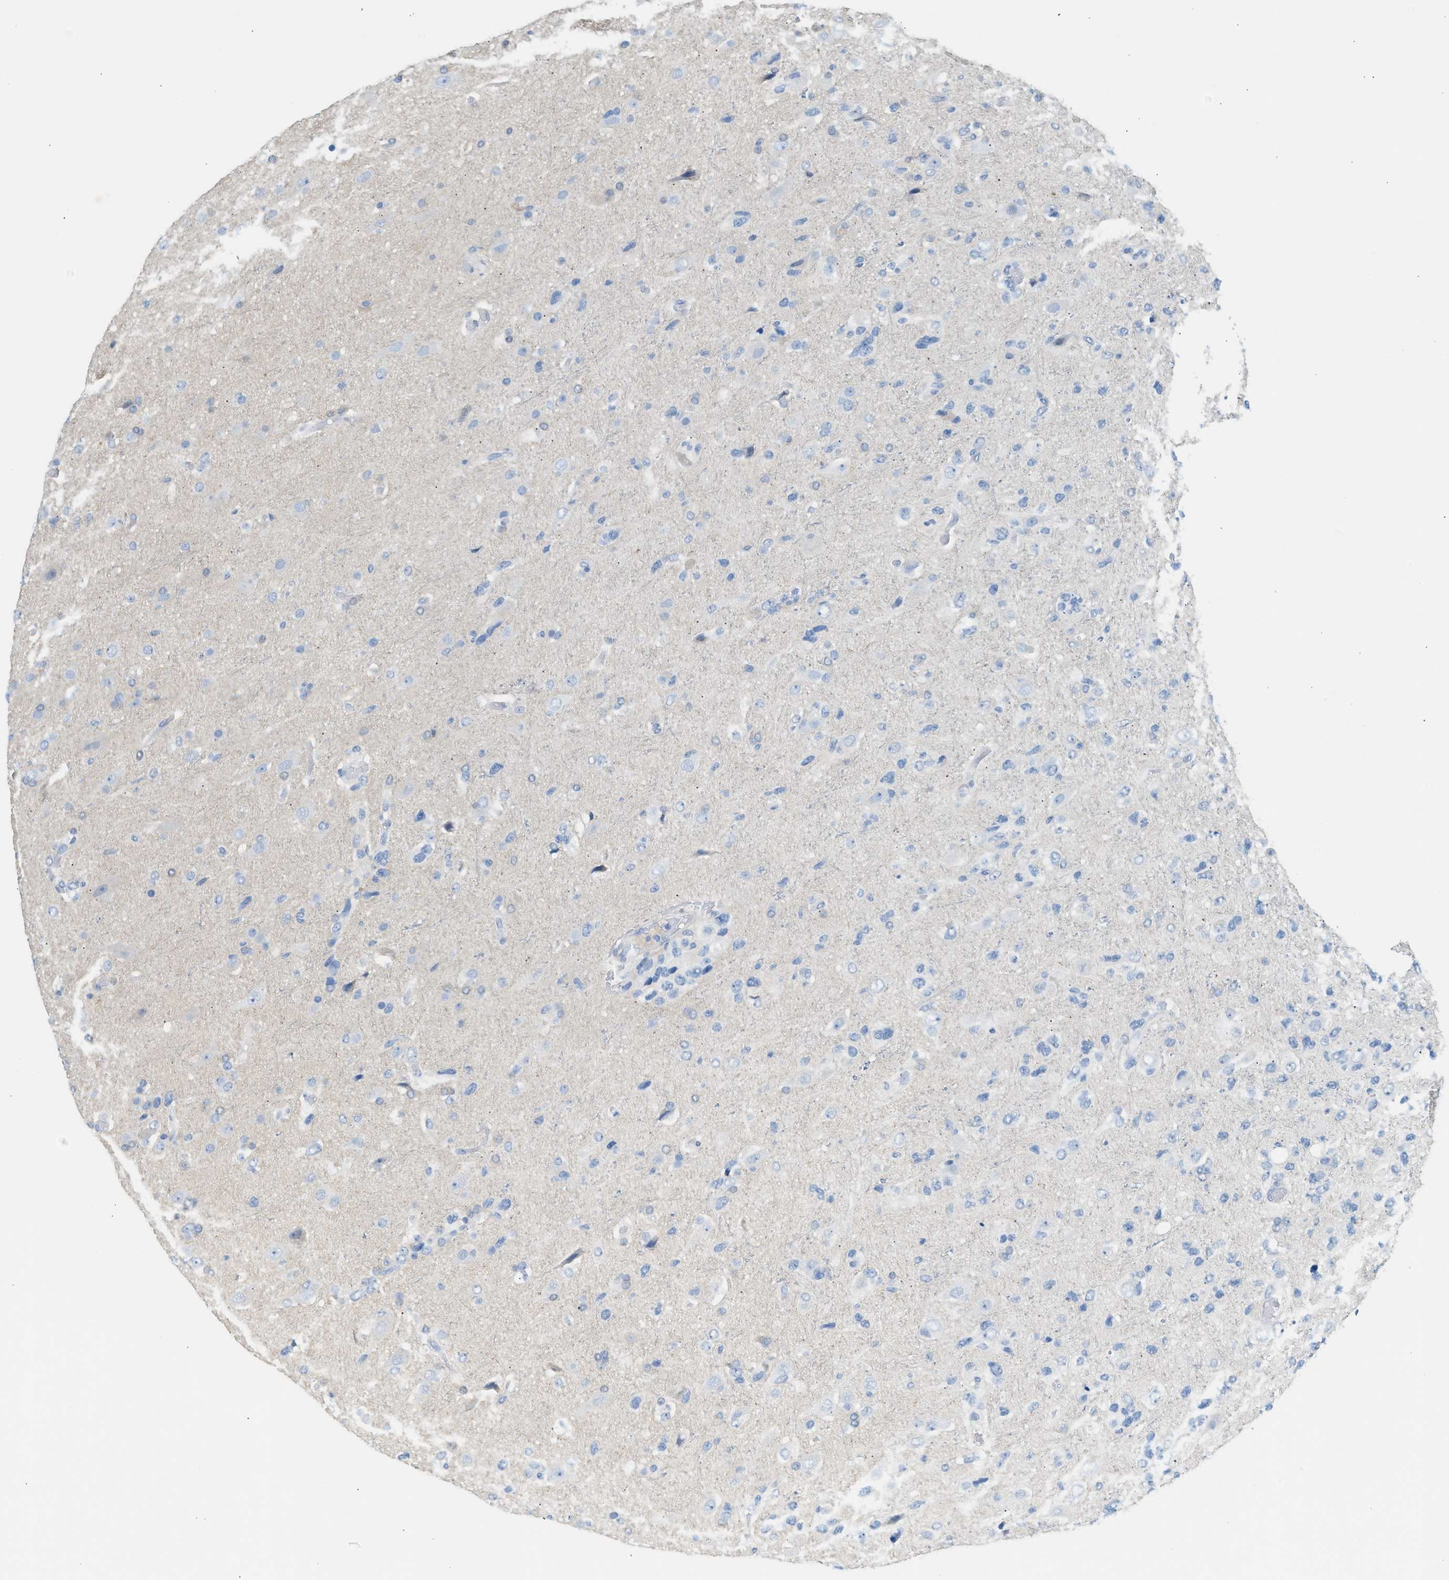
{"staining": {"intensity": "negative", "quantity": "none", "location": "none"}, "tissue": "glioma", "cell_type": "Tumor cells", "image_type": "cancer", "snomed": [{"axis": "morphology", "description": "Glioma, malignant, High grade"}, {"axis": "topography", "description": "Brain"}], "caption": "Immunohistochemistry (IHC) micrograph of glioma stained for a protein (brown), which reveals no expression in tumor cells.", "gene": "SPAM1", "patient": {"sex": "female", "age": 58}}